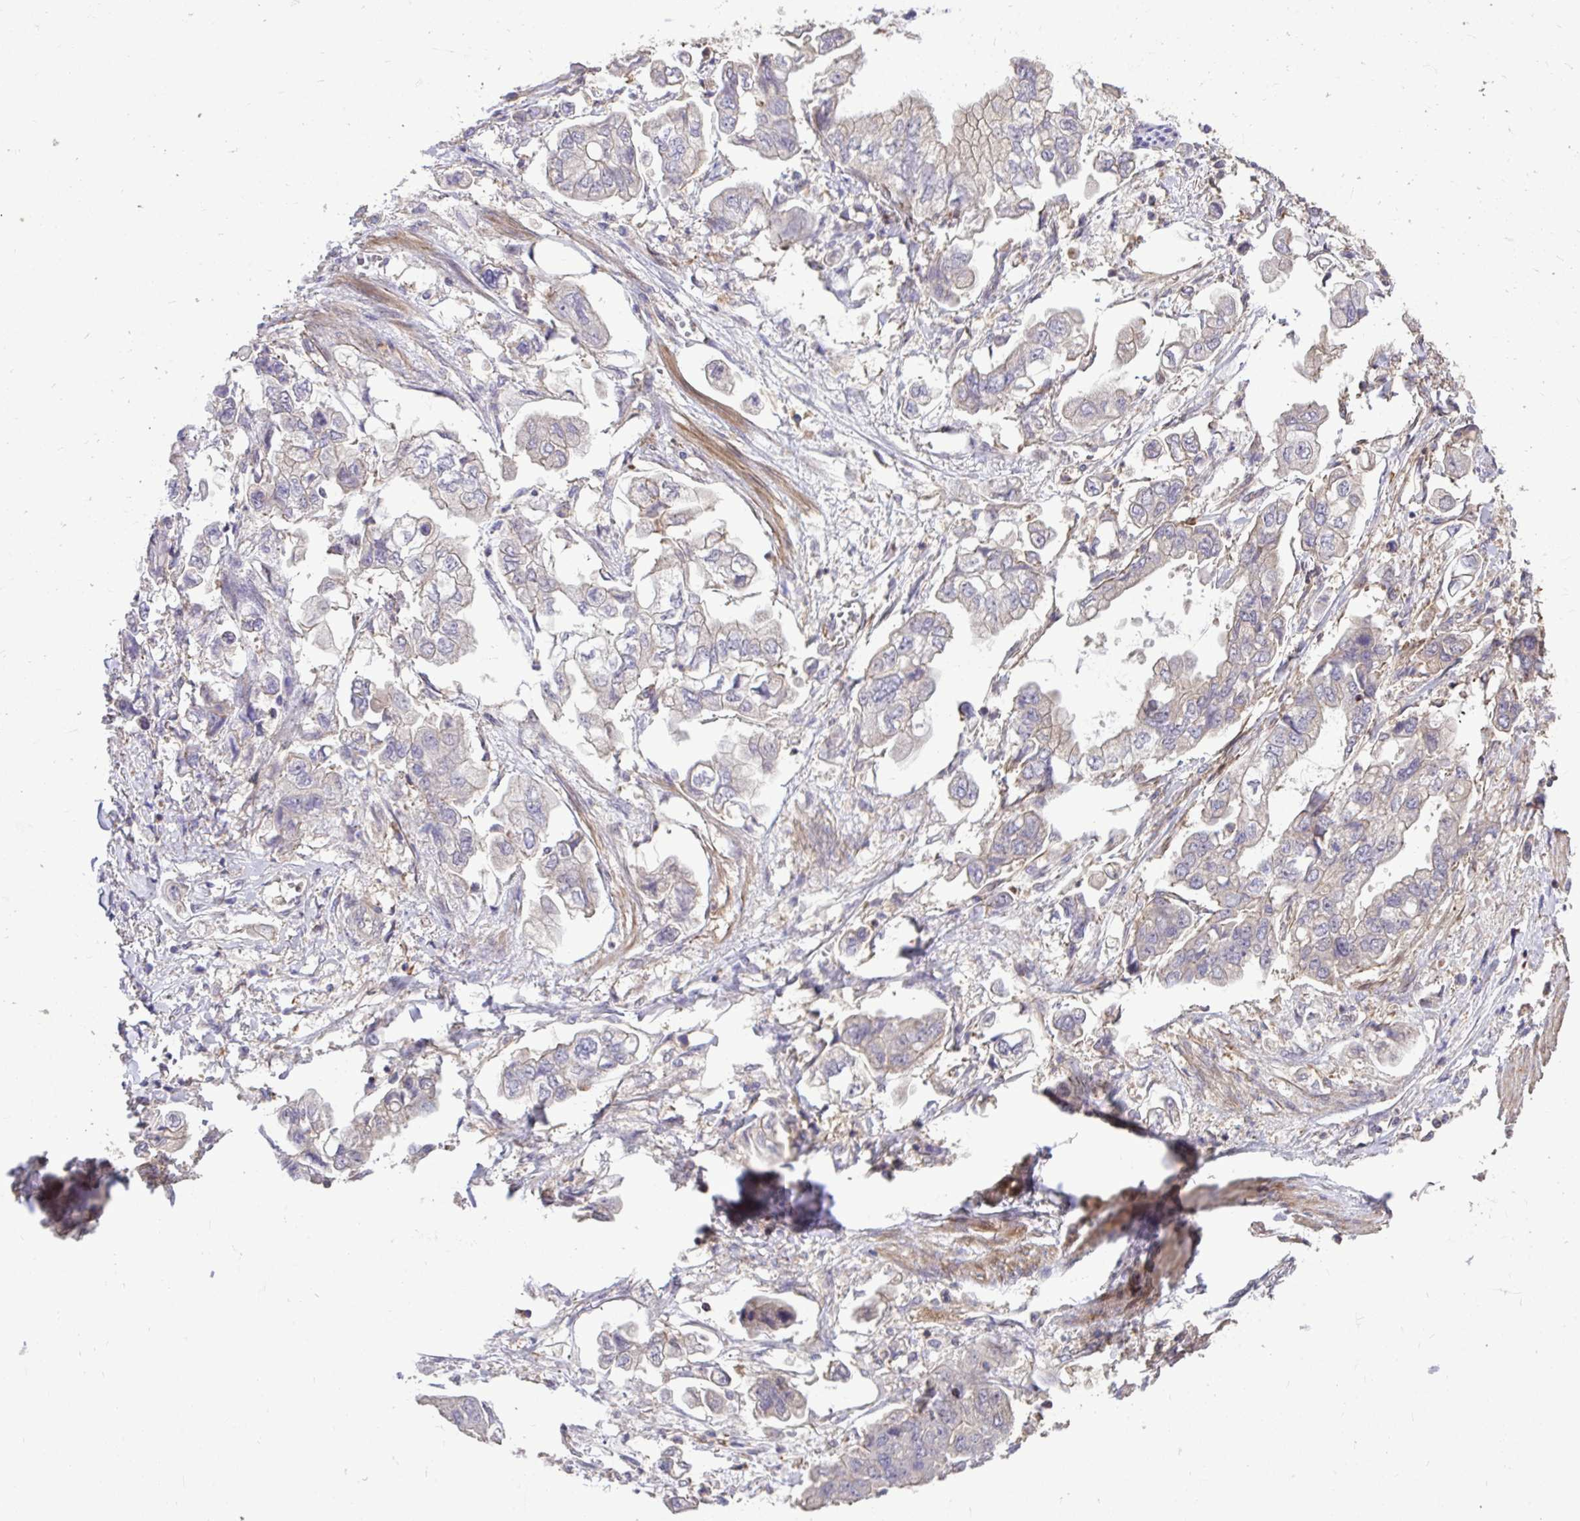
{"staining": {"intensity": "weak", "quantity": "<25%", "location": "cytoplasmic/membranous"}, "tissue": "stomach cancer", "cell_type": "Tumor cells", "image_type": "cancer", "snomed": [{"axis": "morphology", "description": "Adenocarcinoma, NOS"}, {"axis": "topography", "description": "Stomach"}], "caption": "An immunohistochemistry histopathology image of stomach adenocarcinoma is shown. There is no staining in tumor cells of stomach adenocarcinoma. Brightfield microscopy of IHC stained with DAB (3,3'-diaminobenzidine) (brown) and hematoxylin (blue), captured at high magnification.", "gene": "IGFL2", "patient": {"sex": "male", "age": 62}}